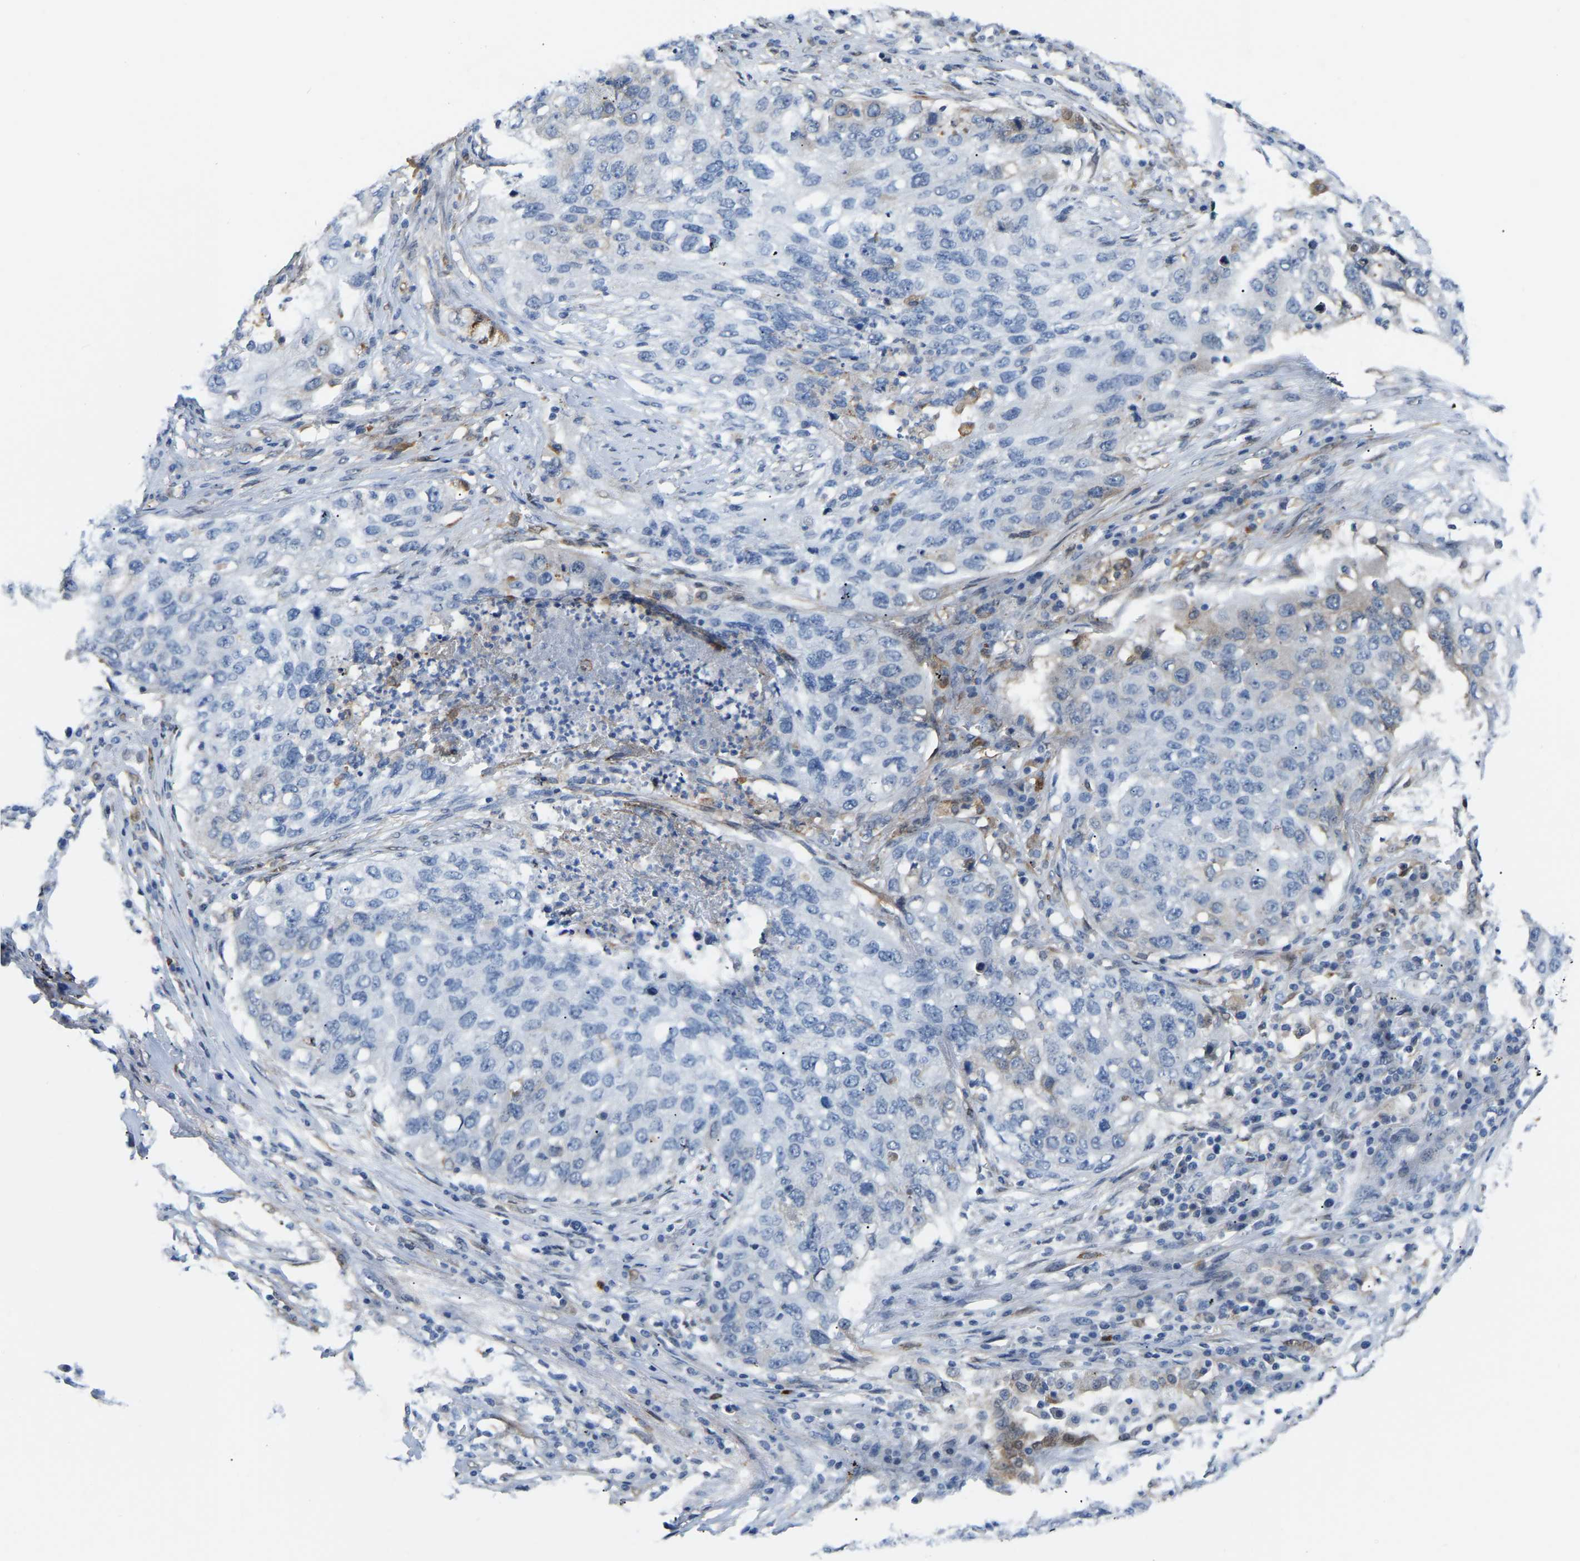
{"staining": {"intensity": "negative", "quantity": "none", "location": "none"}, "tissue": "lung cancer", "cell_type": "Tumor cells", "image_type": "cancer", "snomed": [{"axis": "morphology", "description": "Squamous cell carcinoma, NOS"}, {"axis": "topography", "description": "Lung"}], "caption": "Histopathology image shows no significant protein positivity in tumor cells of squamous cell carcinoma (lung).", "gene": "ABTB2", "patient": {"sex": "female", "age": 63}}